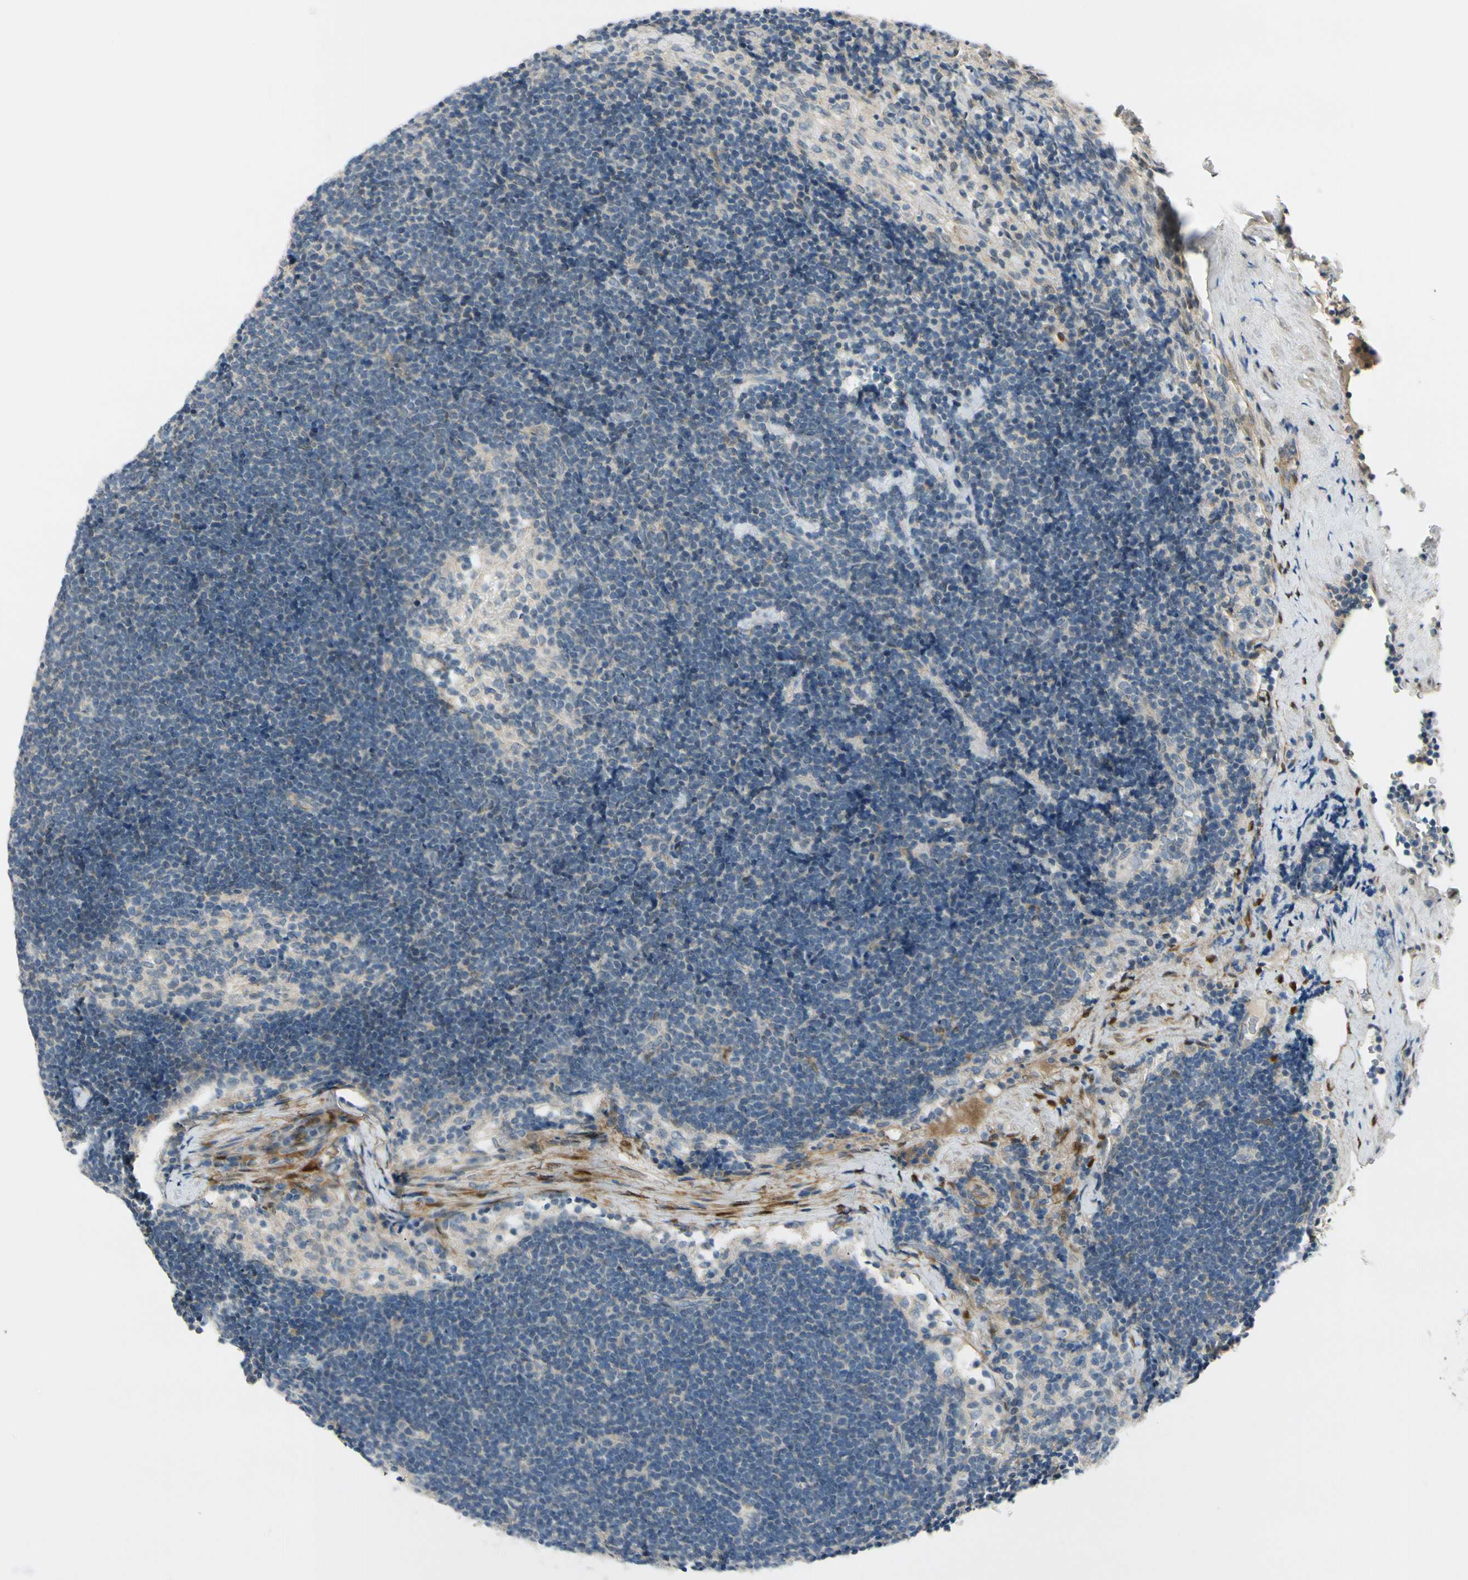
{"staining": {"intensity": "negative", "quantity": "none", "location": "none"}, "tissue": "lymph node", "cell_type": "Germinal center cells", "image_type": "normal", "snomed": [{"axis": "morphology", "description": "Normal tissue, NOS"}, {"axis": "topography", "description": "Lymph node"}], "caption": "DAB immunohistochemical staining of unremarkable human lymph node reveals no significant expression in germinal center cells.", "gene": "FHL2", "patient": {"sex": "male", "age": 63}}